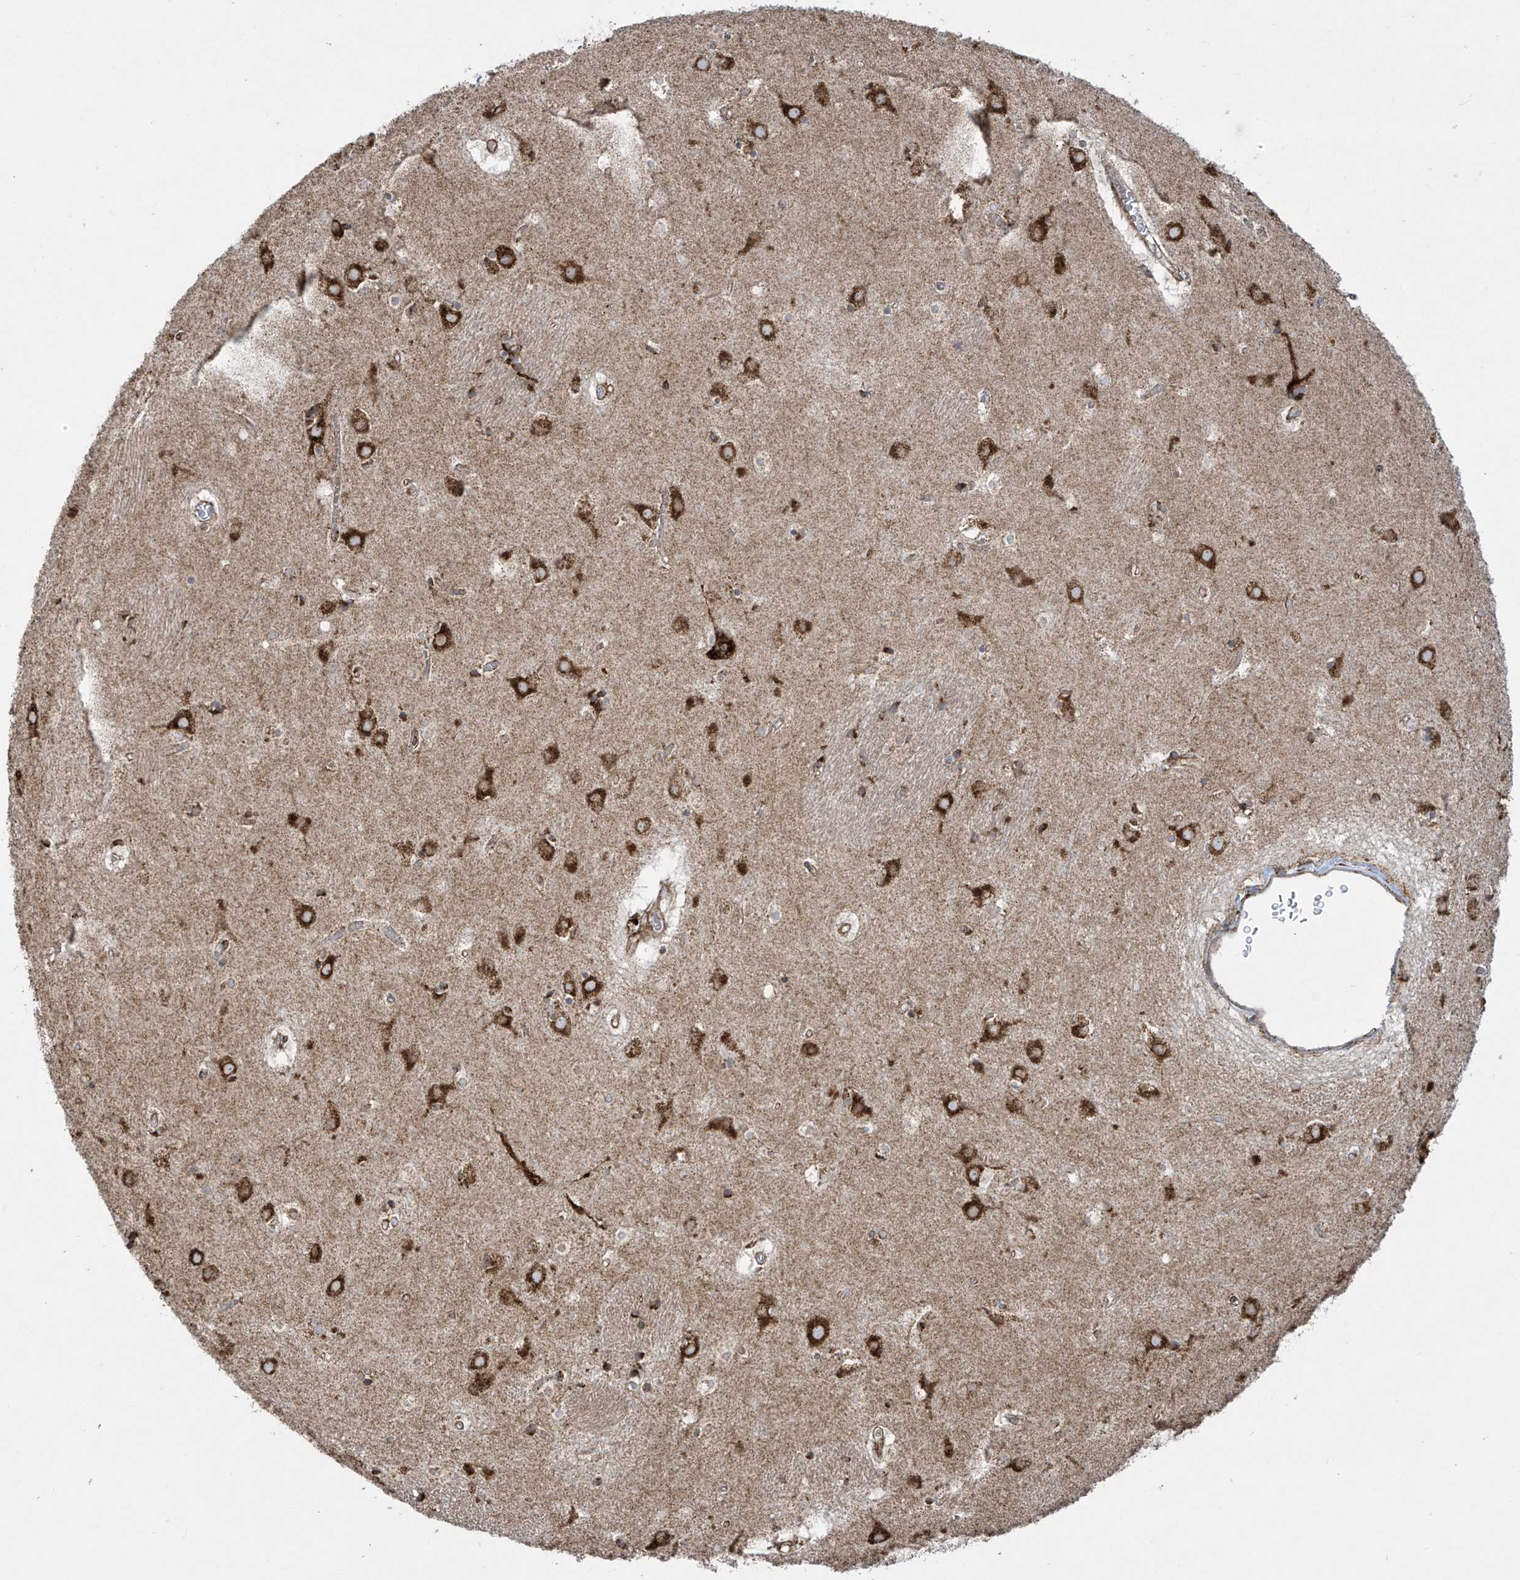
{"staining": {"intensity": "moderate", "quantity": "25%-75%", "location": "cytoplasmic/membranous"}, "tissue": "caudate", "cell_type": "Glial cells", "image_type": "normal", "snomed": [{"axis": "morphology", "description": "Normal tissue, NOS"}, {"axis": "topography", "description": "Lateral ventricle wall"}], "caption": "Normal caudate reveals moderate cytoplasmic/membranous expression in about 25%-75% of glial cells (Stains: DAB (3,3'-diaminobenzidine) in brown, nuclei in blue, Microscopy: brightfield microscopy at high magnification)..", "gene": "MX1", "patient": {"sex": "male", "age": 70}}